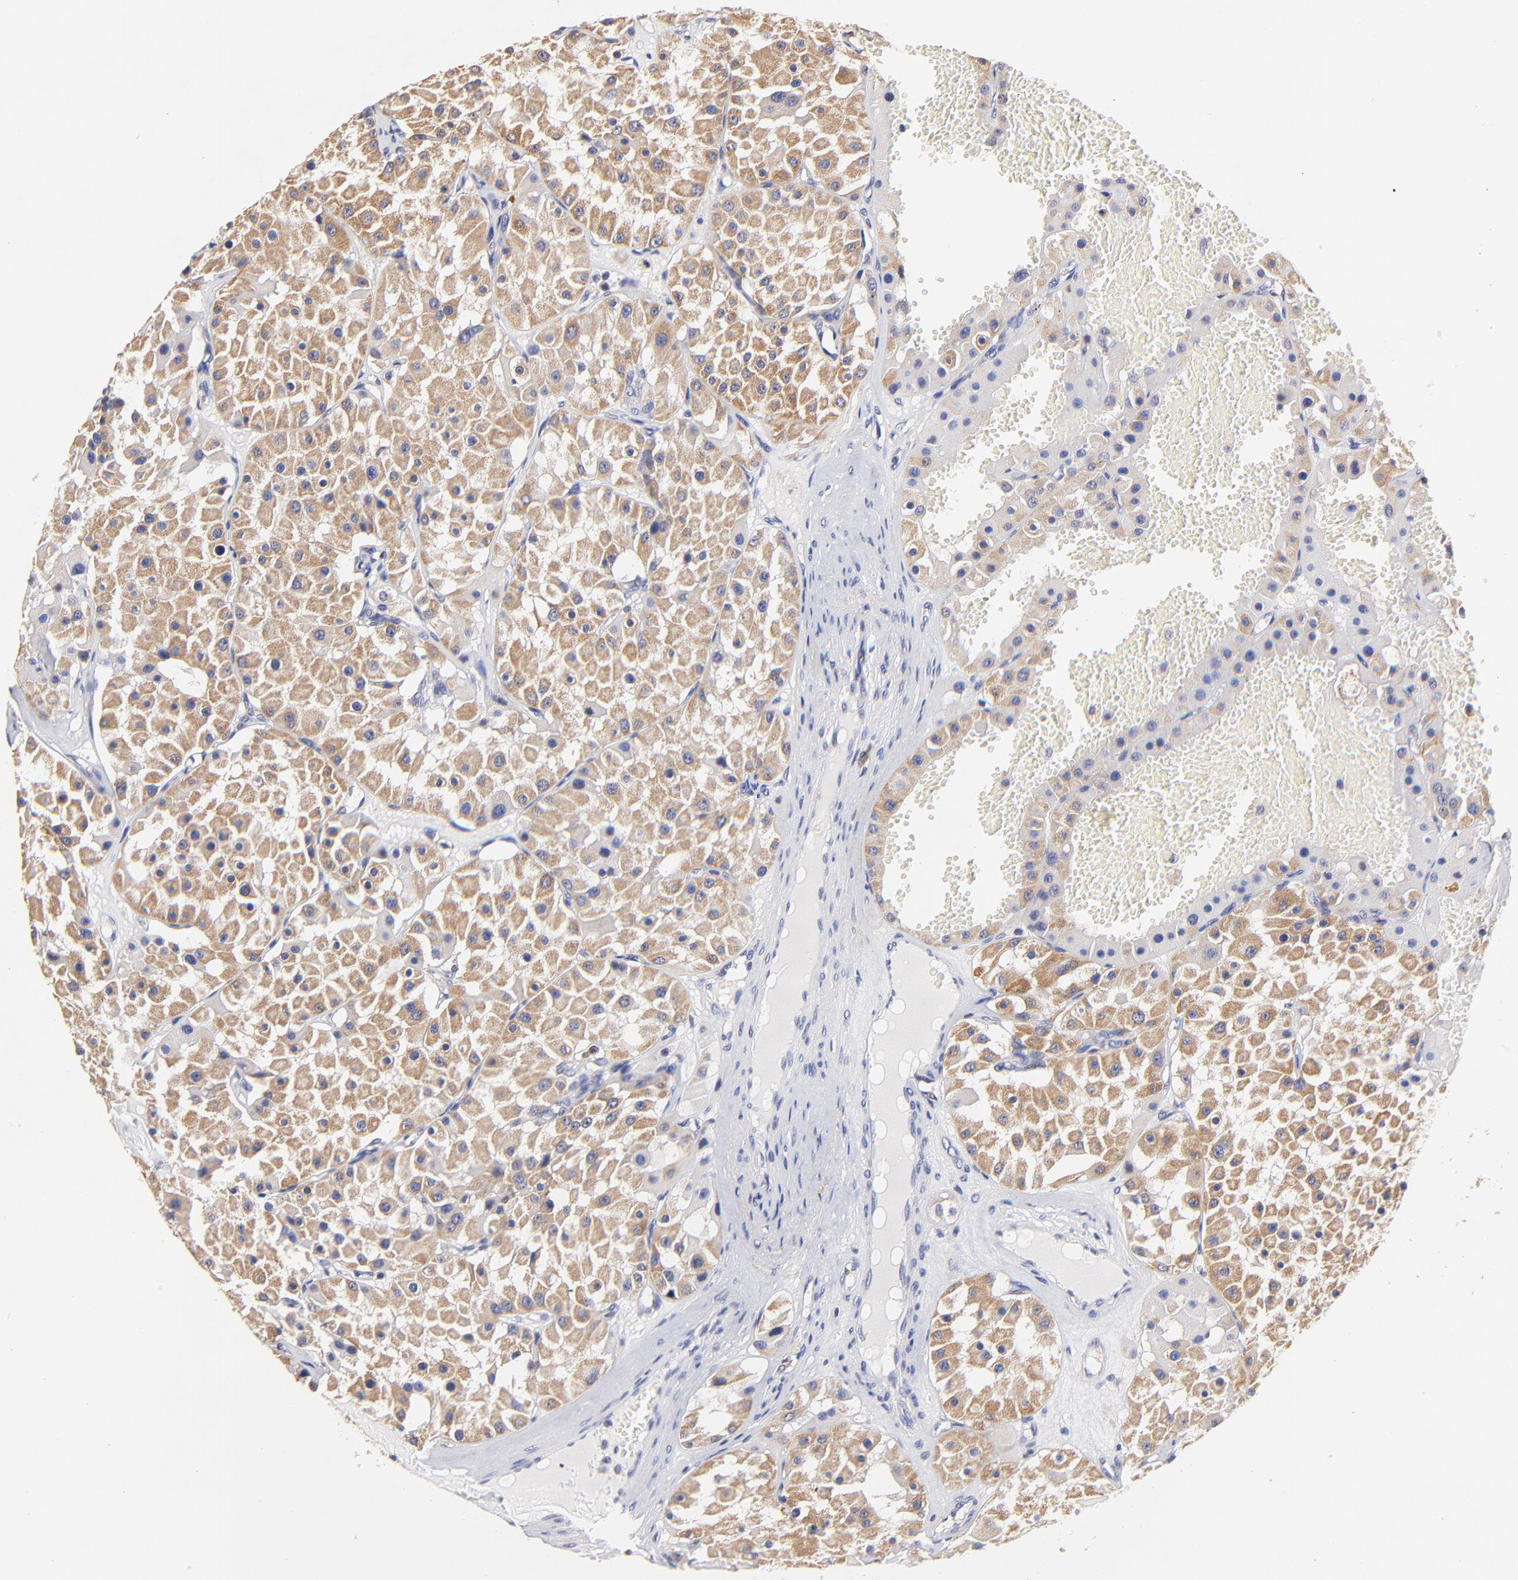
{"staining": {"intensity": "moderate", "quantity": ">75%", "location": "cytoplasmic/membranous"}, "tissue": "renal cancer", "cell_type": "Tumor cells", "image_type": "cancer", "snomed": [{"axis": "morphology", "description": "Adenocarcinoma, uncertain malignant potential"}, {"axis": "topography", "description": "Kidney"}], "caption": "Human renal adenocarcinoma,  uncertain malignant potential stained for a protein (brown) reveals moderate cytoplasmic/membranous positive positivity in about >75% of tumor cells.", "gene": "BBOF1", "patient": {"sex": "male", "age": 63}}